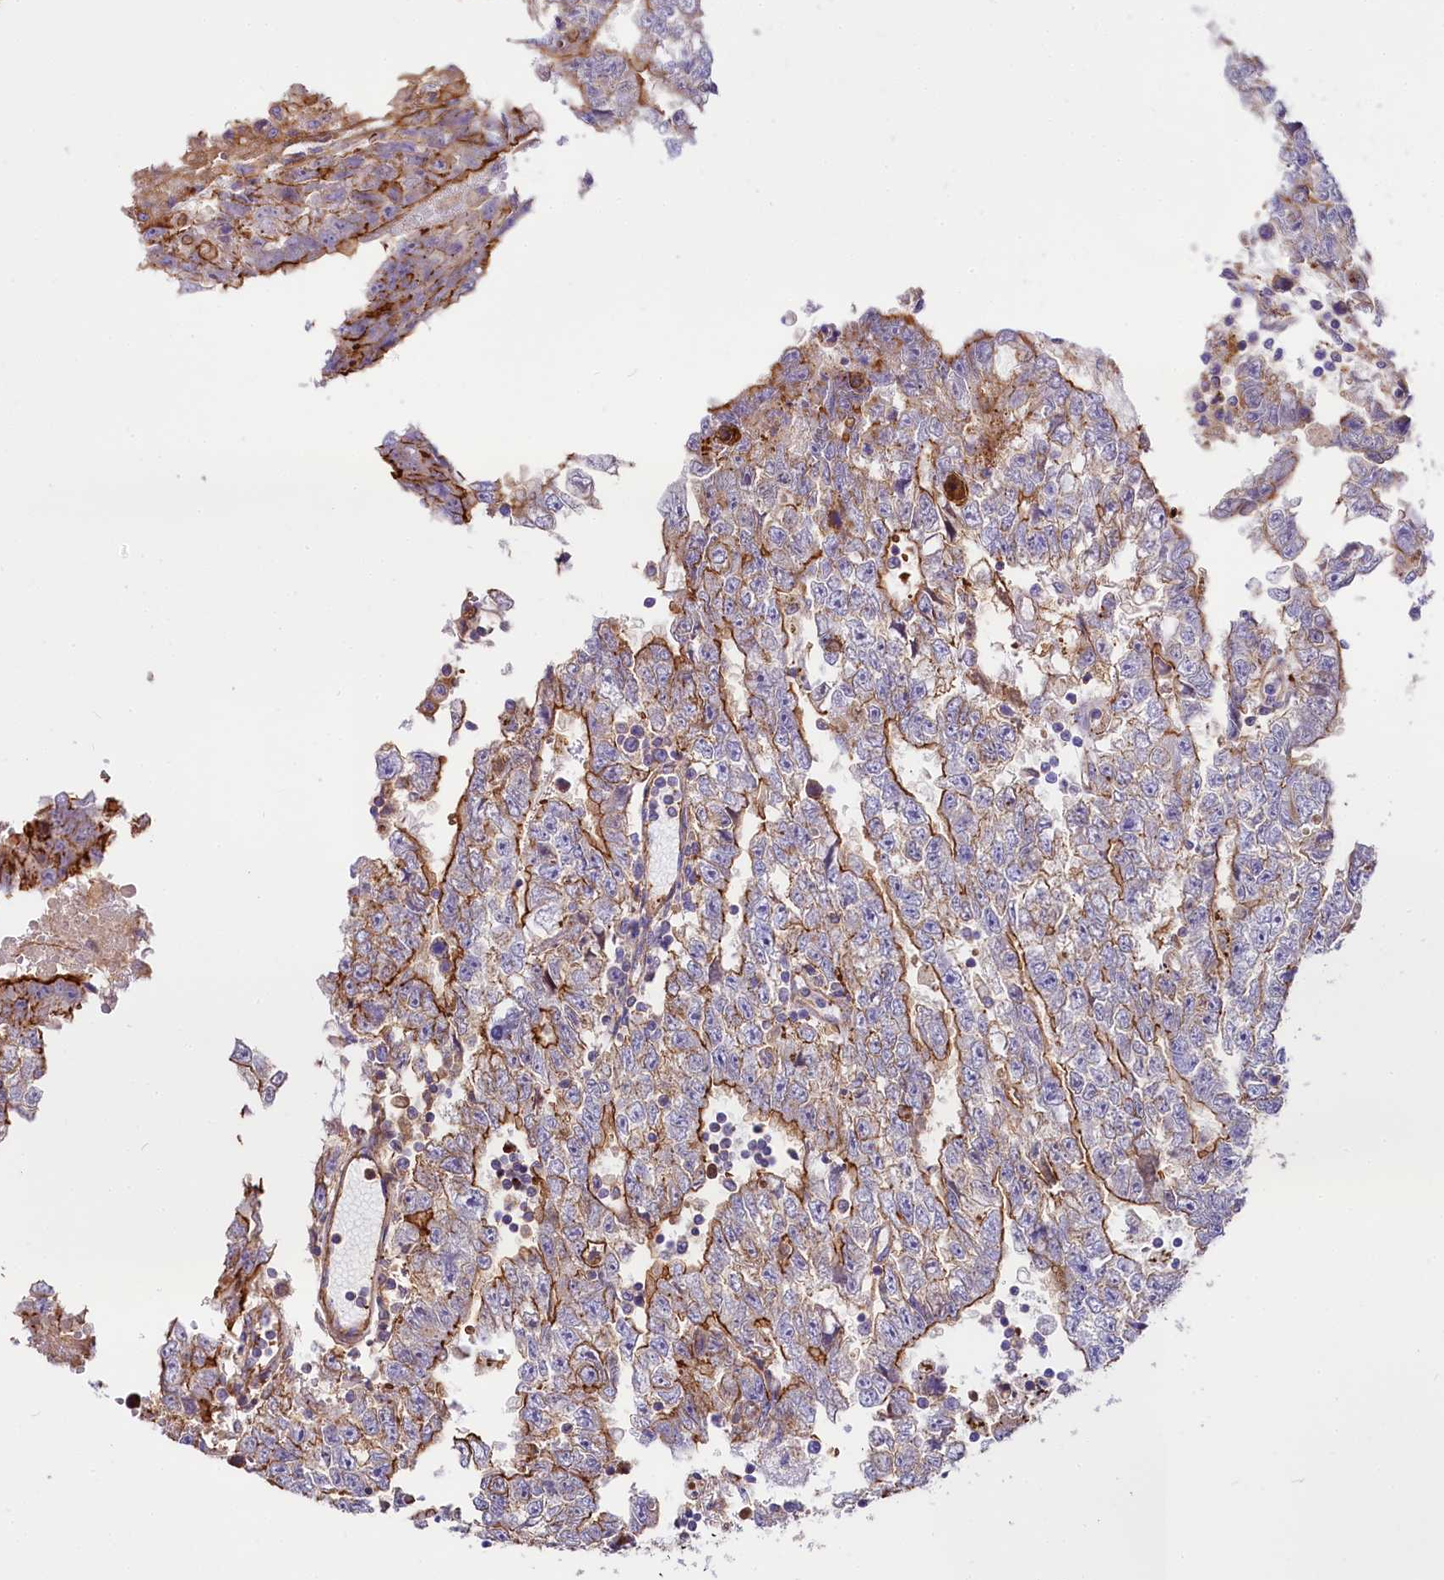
{"staining": {"intensity": "moderate", "quantity": ">75%", "location": "cytoplasmic/membranous"}, "tissue": "testis cancer", "cell_type": "Tumor cells", "image_type": "cancer", "snomed": [{"axis": "morphology", "description": "Carcinoma, Embryonal, NOS"}, {"axis": "topography", "description": "Testis"}], "caption": "A high-resolution histopathology image shows IHC staining of testis cancer (embryonal carcinoma), which displays moderate cytoplasmic/membranous positivity in about >75% of tumor cells.", "gene": "FCHSD2", "patient": {"sex": "male", "age": 25}}